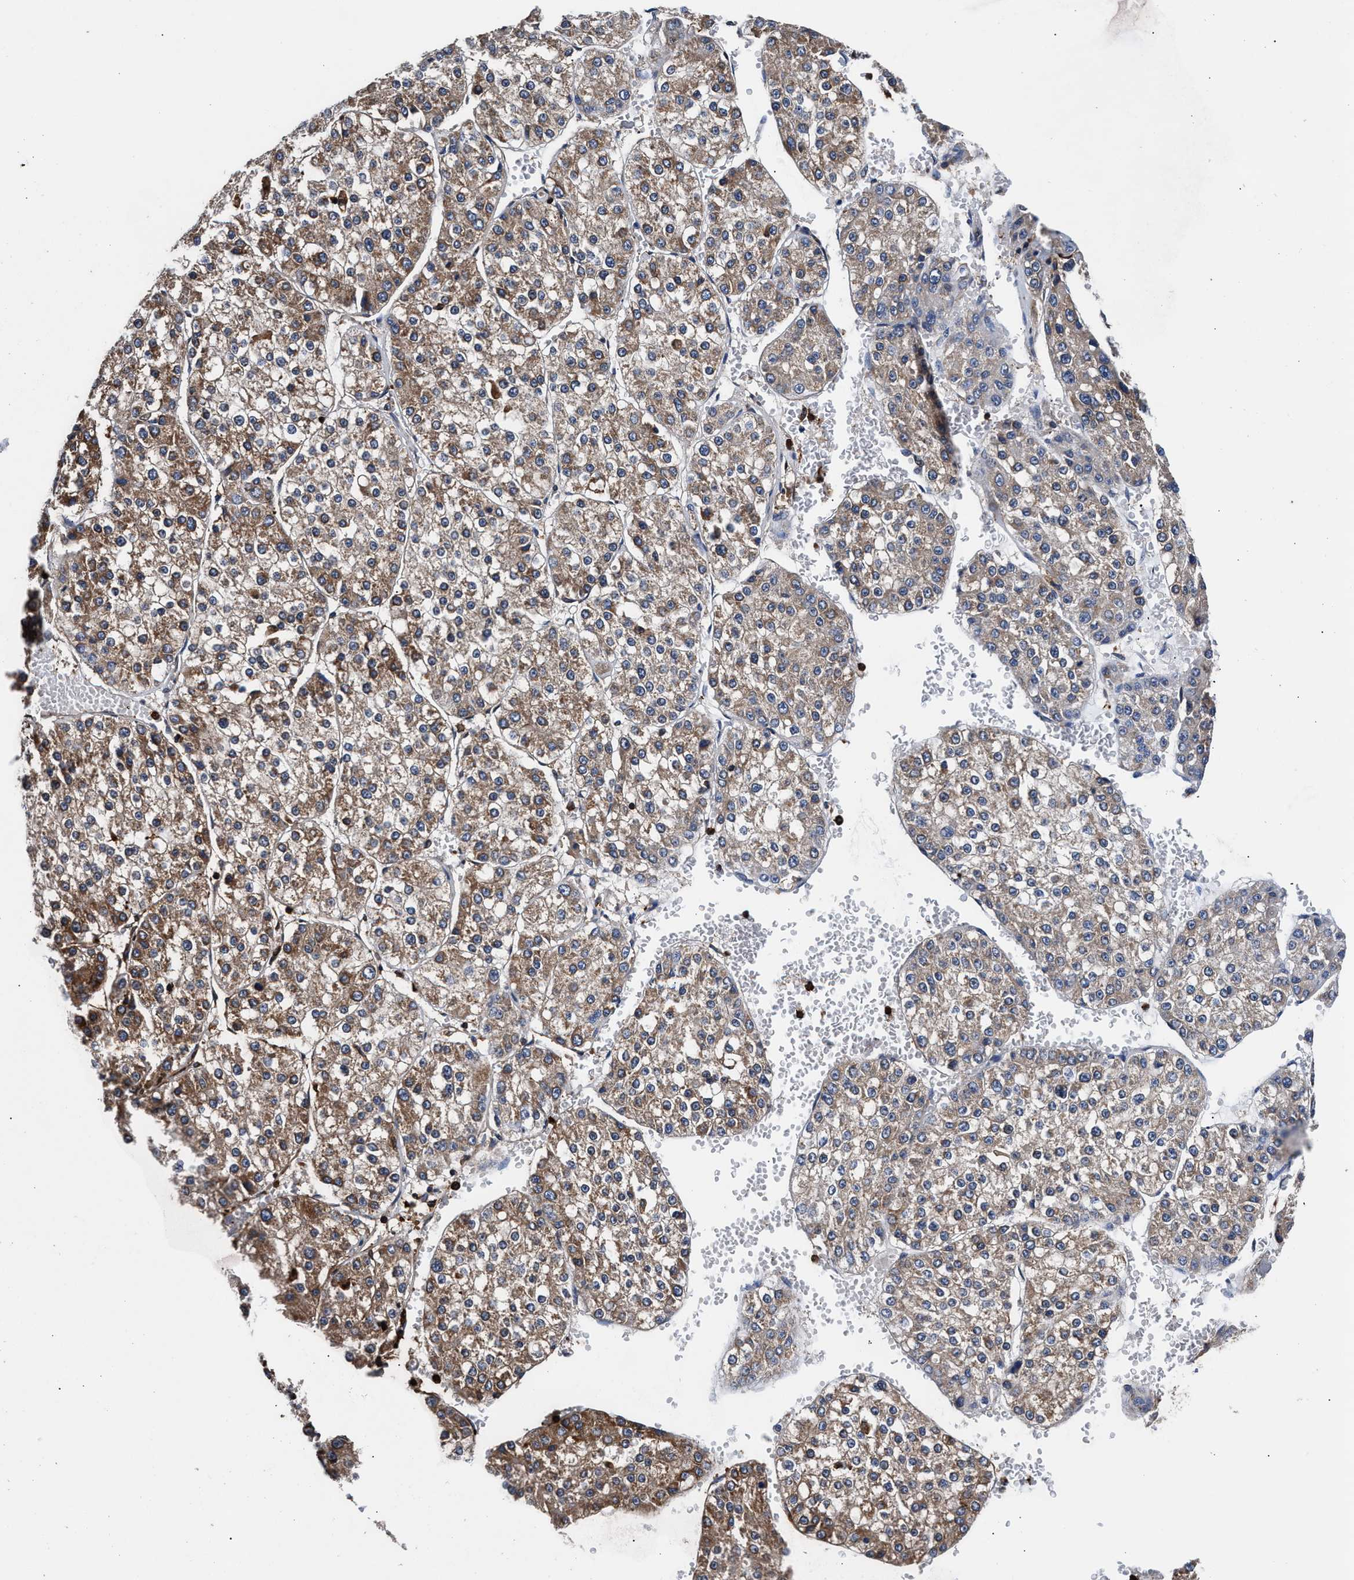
{"staining": {"intensity": "moderate", "quantity": ">75%", "location": "cytoplasmic/membranous"}, "tissue": "liver cancer", "cell_type": "Tumor cells", "image_type": "cancer", "snomed": [{"axis": "morphology", "description": "Carcinoma, Hepatocellular, NOS"}, {"axis": "topography", "description": "Liver"}], "caption": "This image exhibits immunohistochemistry (IHC) staining of human liver hepatocellular carcinoma, with medium moderate cytoplasmic/membranous staining in approximately >75% of tumor cells.", "gene": "KYAT1", "patient": {"sex": "female", "age": 73}}